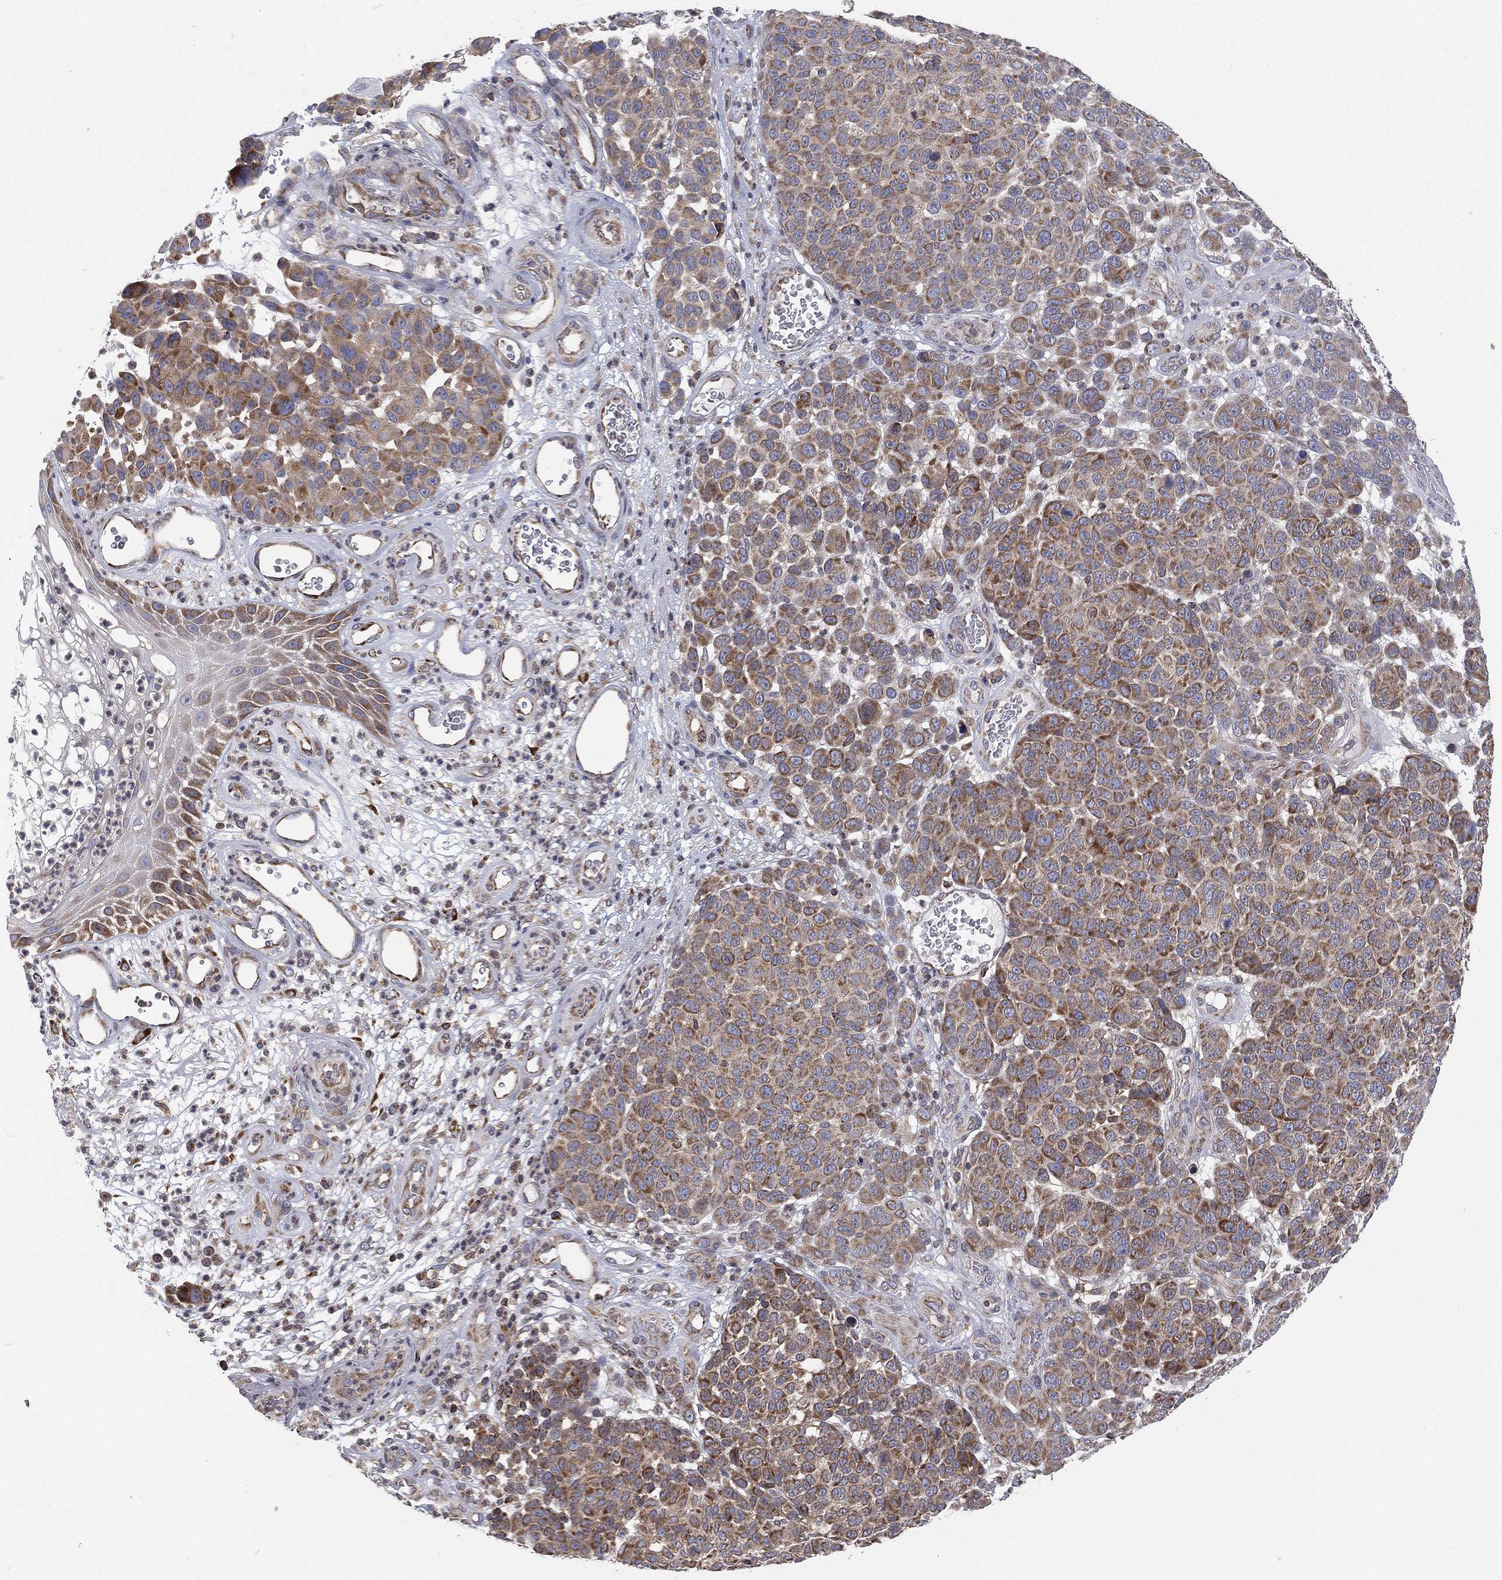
{"staining": {"intensity": "moderate", "quantity": "25%-75%", "location": "cytoplasmic/membranous"}, "tissue": "melanoma", "cell_type": "Tumor cells", "image_type": "cancer", "snomed": [{"axis": "morphology", "description": "Malignant melanoma, NOS"}, {"axis": "topography", "description": "Skin"}], "caption": "Protein expression analysis of malignant melanoma exhibits moderate cytoplasmic/membranous expression in about 25%-75% of tumor cells. (Stains: DAB in brown, nuclei in blue, Microscopy: brightfield microscopy at high magnification).", "gene": "CYB5B", "patient": {"sex": "male", "age": 59}}